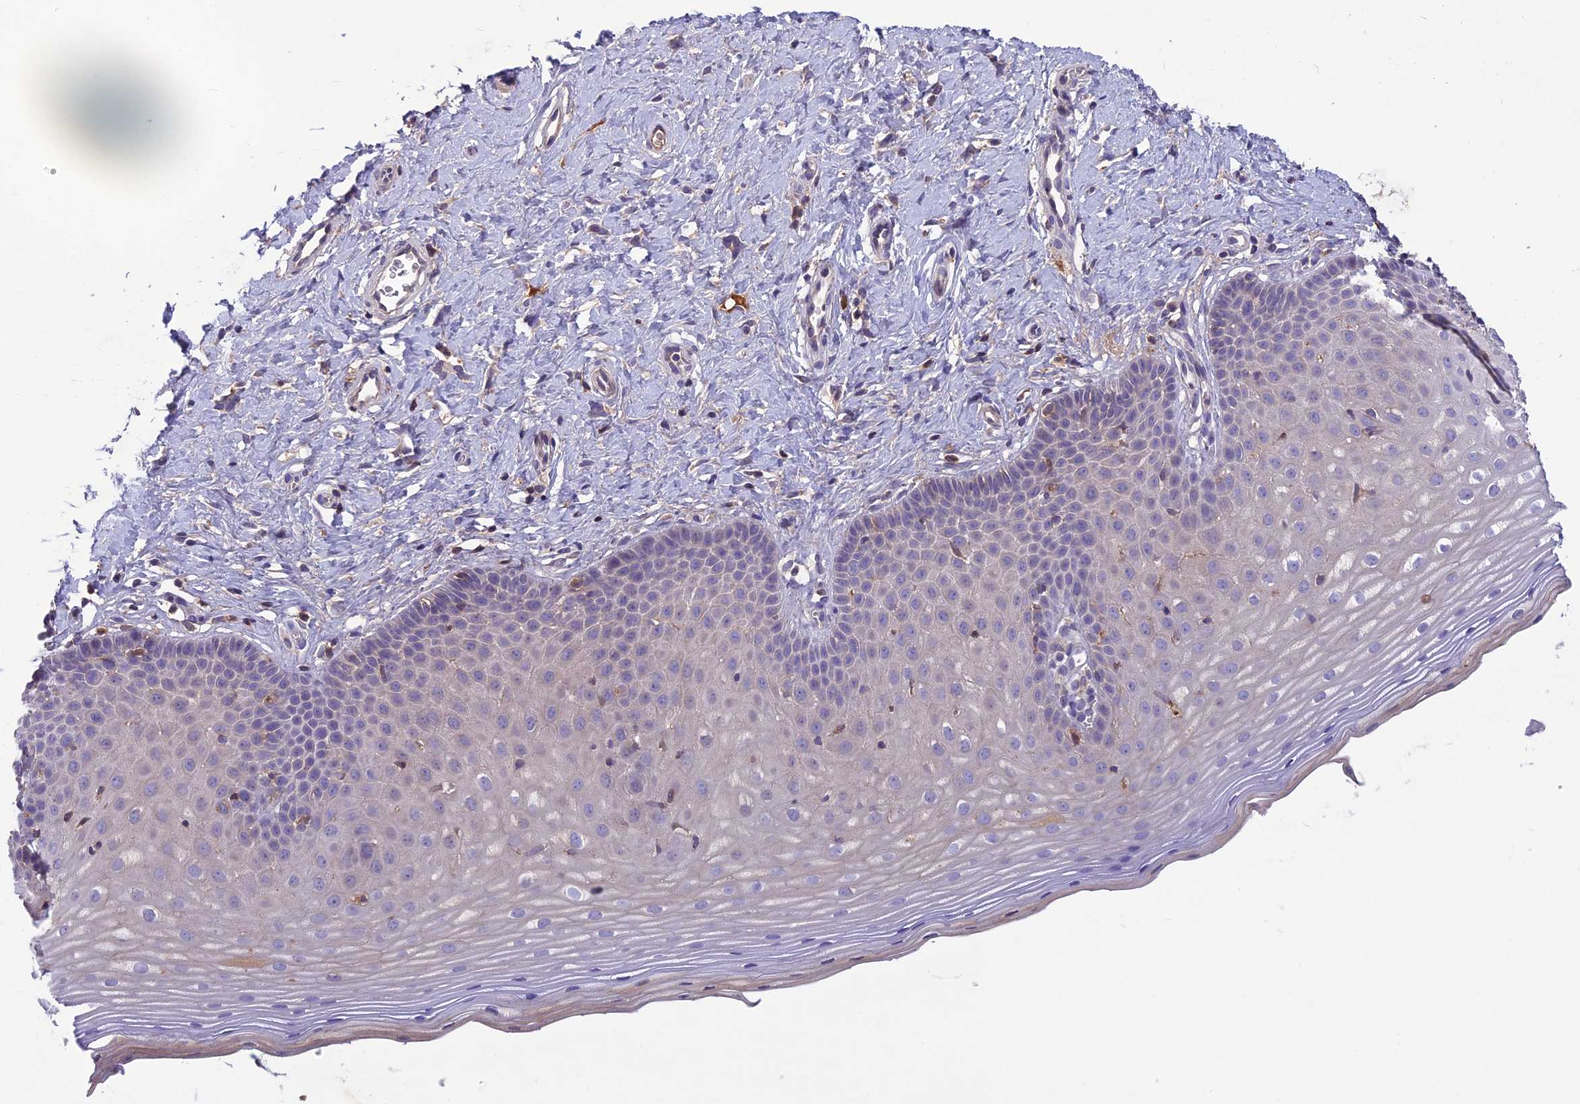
{"staining": {"intensity": "weak", "quantity": "<25%", "location": "cytoplasmic/membranous"}, "tissue": "cervix", "cell_type": "Glandular cells", "image_type": "normal", "snomed": [{"axis": "morphology", "description": "Normal tissue, NOS"}, {"axis": "topography", "description": "Cervix"}], "caption": "Immunohistochemistry (IHC) photomicrograph of unremarkable cervix: cervix stained with DAB (3,3'-diaminobenzidine) exhibits no significant protein positivity in glandular cells. (Immunohistochemistry, brightfield microscopy, high magnification).", "gene": "ADO", "patient": {"sex": "female", "age": 36}}